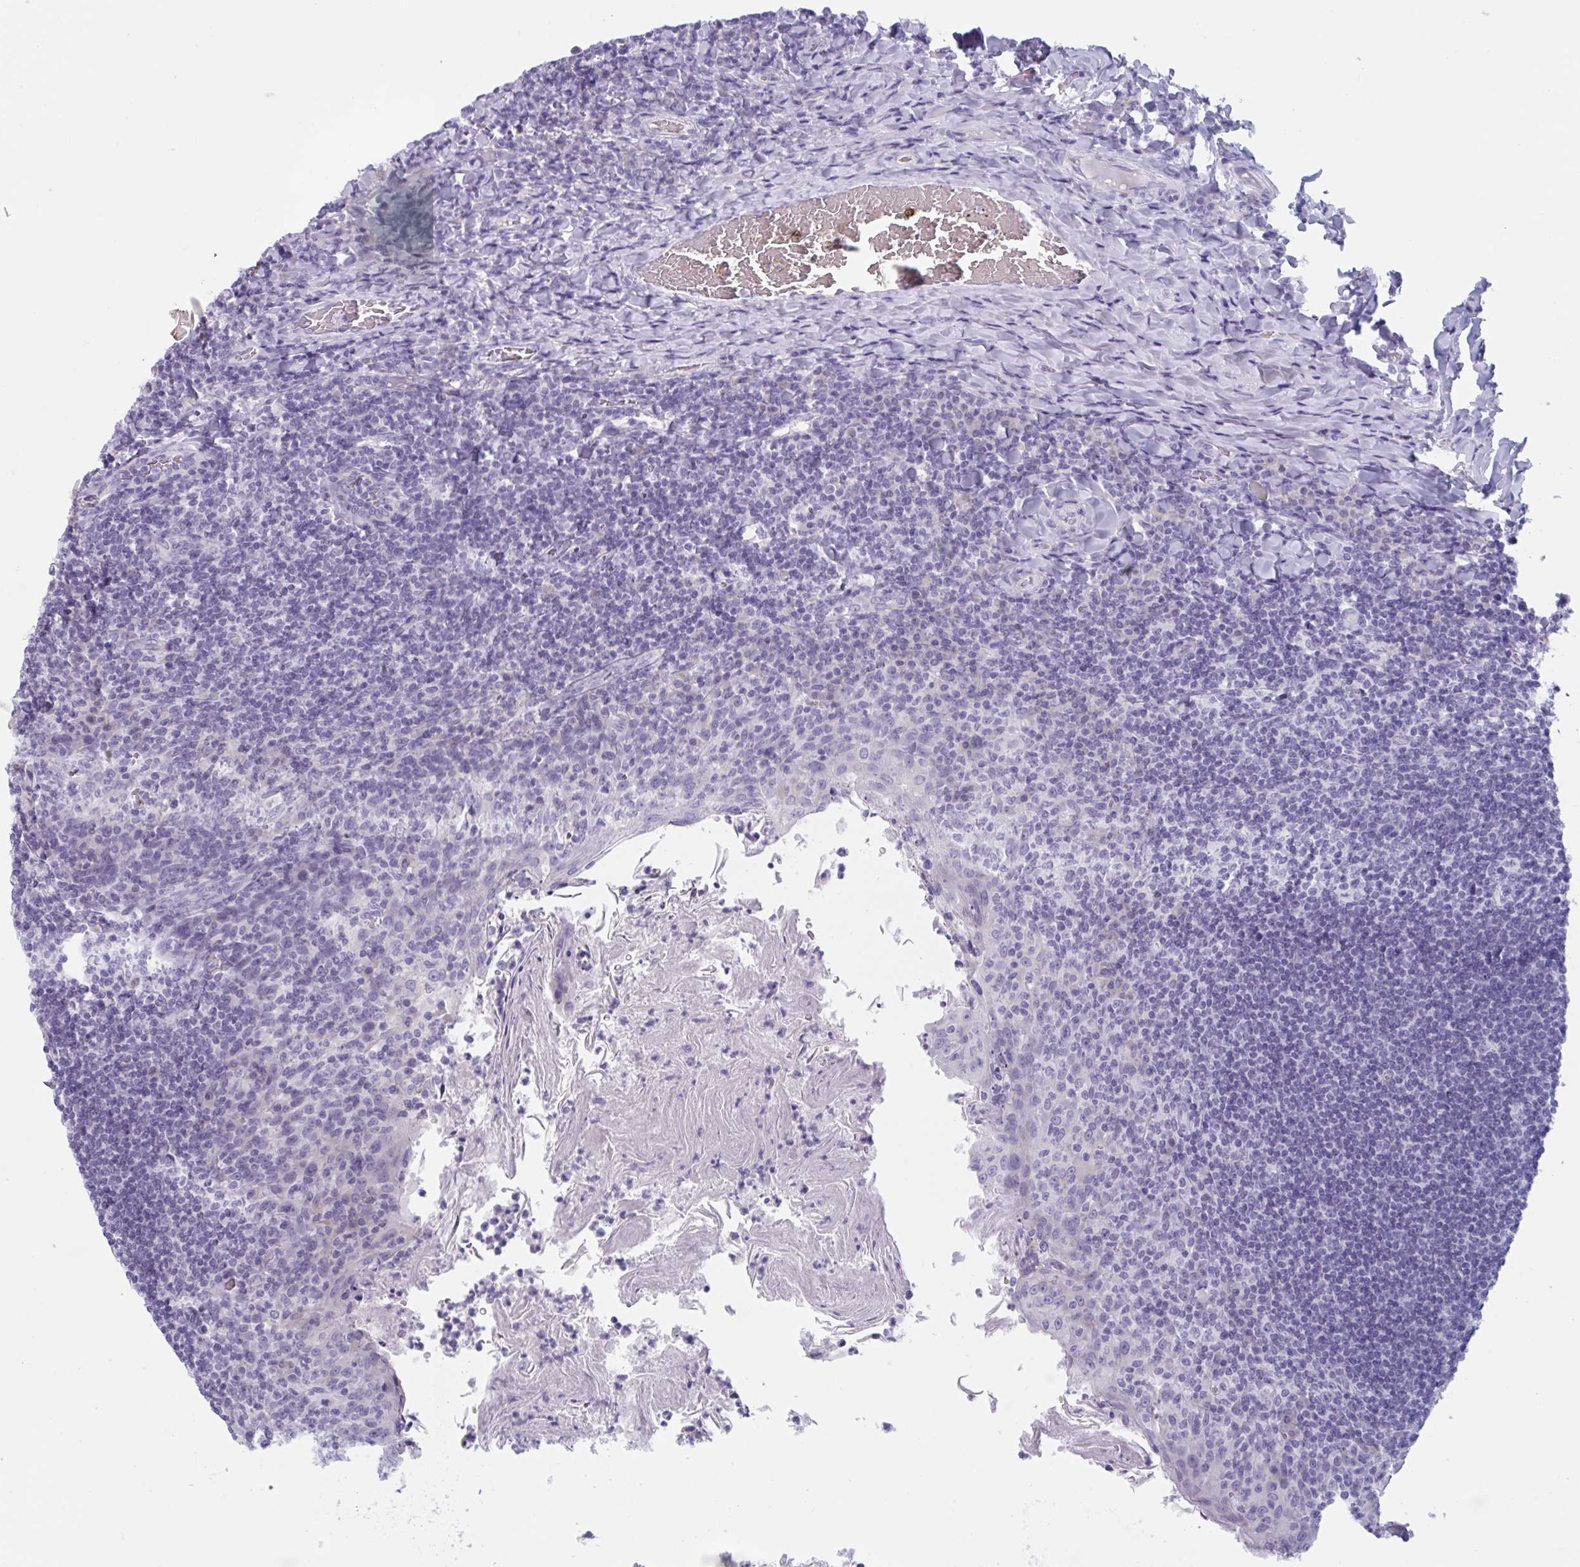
{"staining": {"intensity": "negative", "quantity": "none", "location": "none"}, "tissue": "tonsil", "cell_type": "Germinal center cells", "image_type": "normal", "snomed": [{"axis": "morphology", "description": "Normal tissue, NOS"}, {"axis": "topography", "description": "Tonsil"}], "caption": "Germinal center cells show no significant expression in benign tonsil. (Stains: DAB (3,3'-diaminobenzidine) immunohistochemistry with hematoxylin counter stain, Microscopy: brightfield microscopy at high magnification).", "gene": "HSD11B2", "patient": {"sex": "female", "age": 10}}